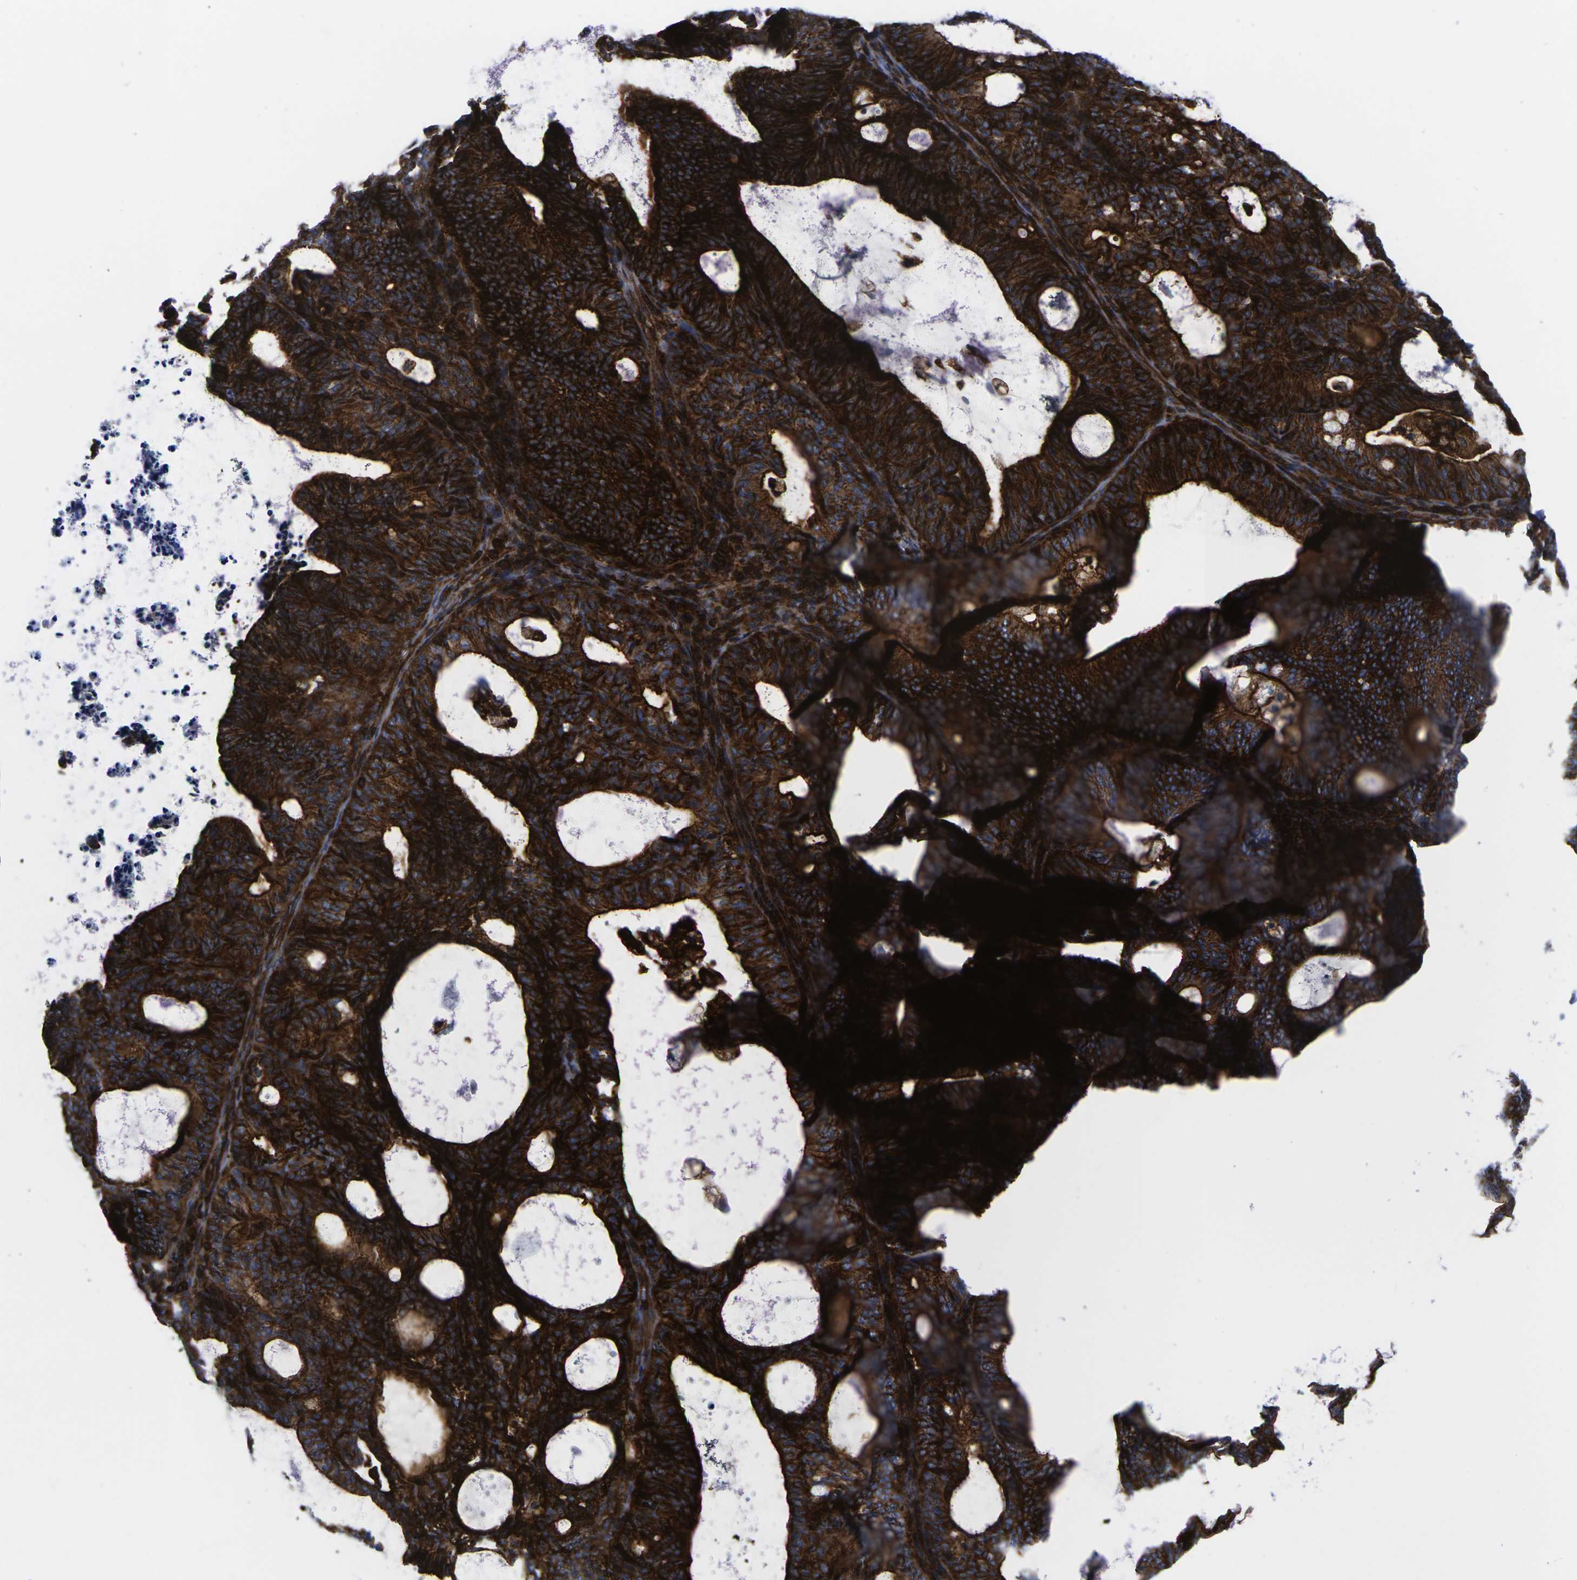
{"staining": {"intensity": "strong", "quantity": ">75%", "location": "cytoplasmic/membranous"}, "tissue": "endometrial cancer", "cell_type": "Tumor cells", "image_type": "cancer", "snomed": [{"axis": "morphology", "description": "Adenocarcinoma, NOS"}, {"axis": "topography", "description": "Uterus"}], "caption": "The immunohistochemical stain highlights strong cytoplasmic/membranous expression in tumor cells of endometrial cancer (adenocarcinoma) tissue.", "gene": "IQGAP1", "patient": {"sex": "female", "age": 83}}